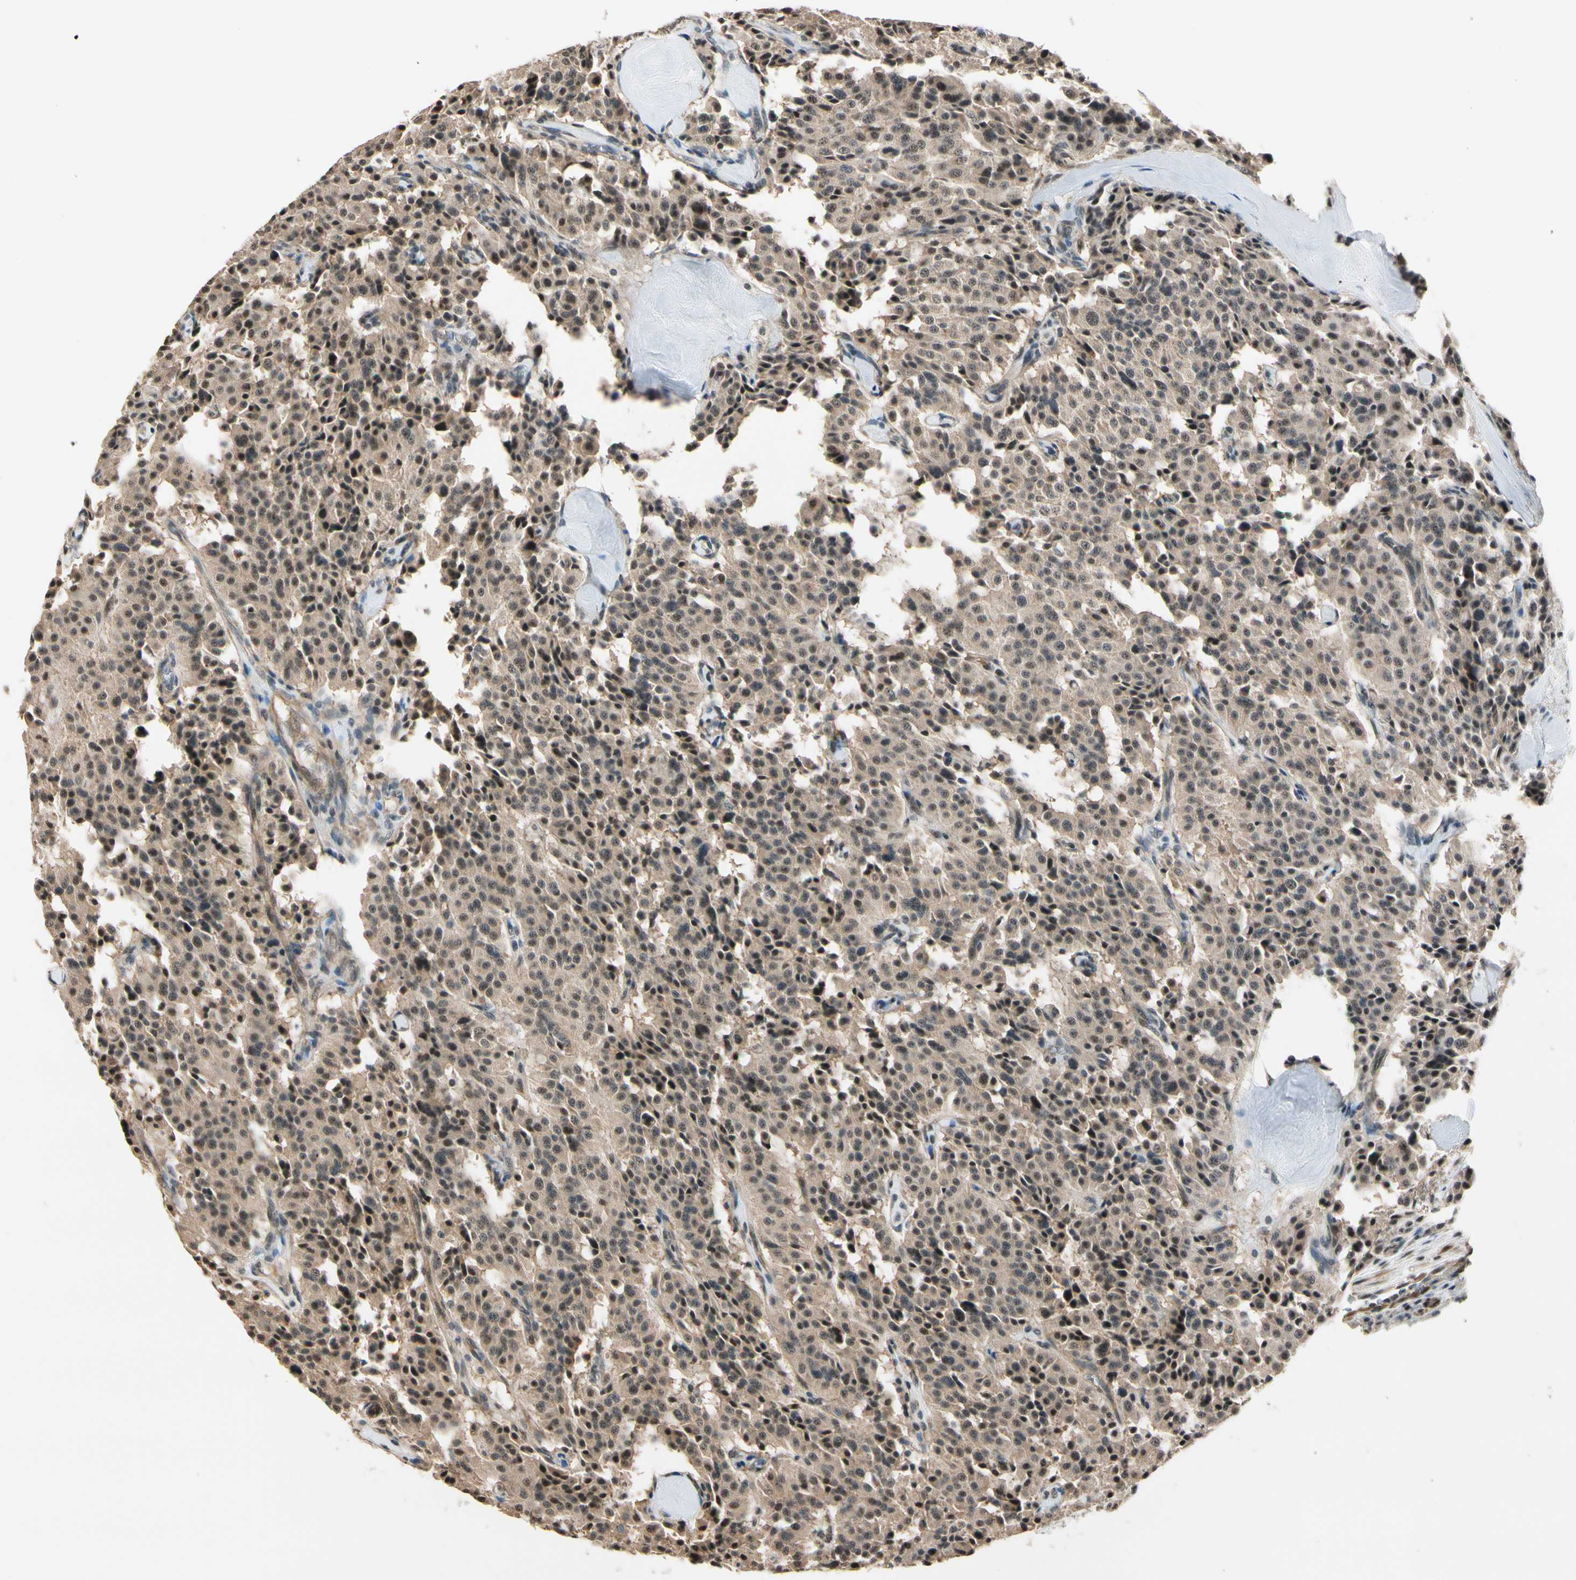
{"staining": {"intensity": "moderate", "quantity": "25%-75%", "location": "cytoplasmic/membranous,nuclear"}, "tissue": "carcinoid", "cell_type": "Tumor cells", "image_type": "cancer", "snomed": [{"axis": "morphology", "description": "Carcinoid, malignant, NOS"}, {"axis": "topography", "description": "Lung"}], "caption": "High-power microscopy captured an immunohistochemistry photomicrograph of carcinoid, revealing moderate cytoplasmic/membranous and nuclear positivity in about 25%-75% of tumor cells.", "gene": "MCPH1", "patient": {"sex": "male", "age": 30}}